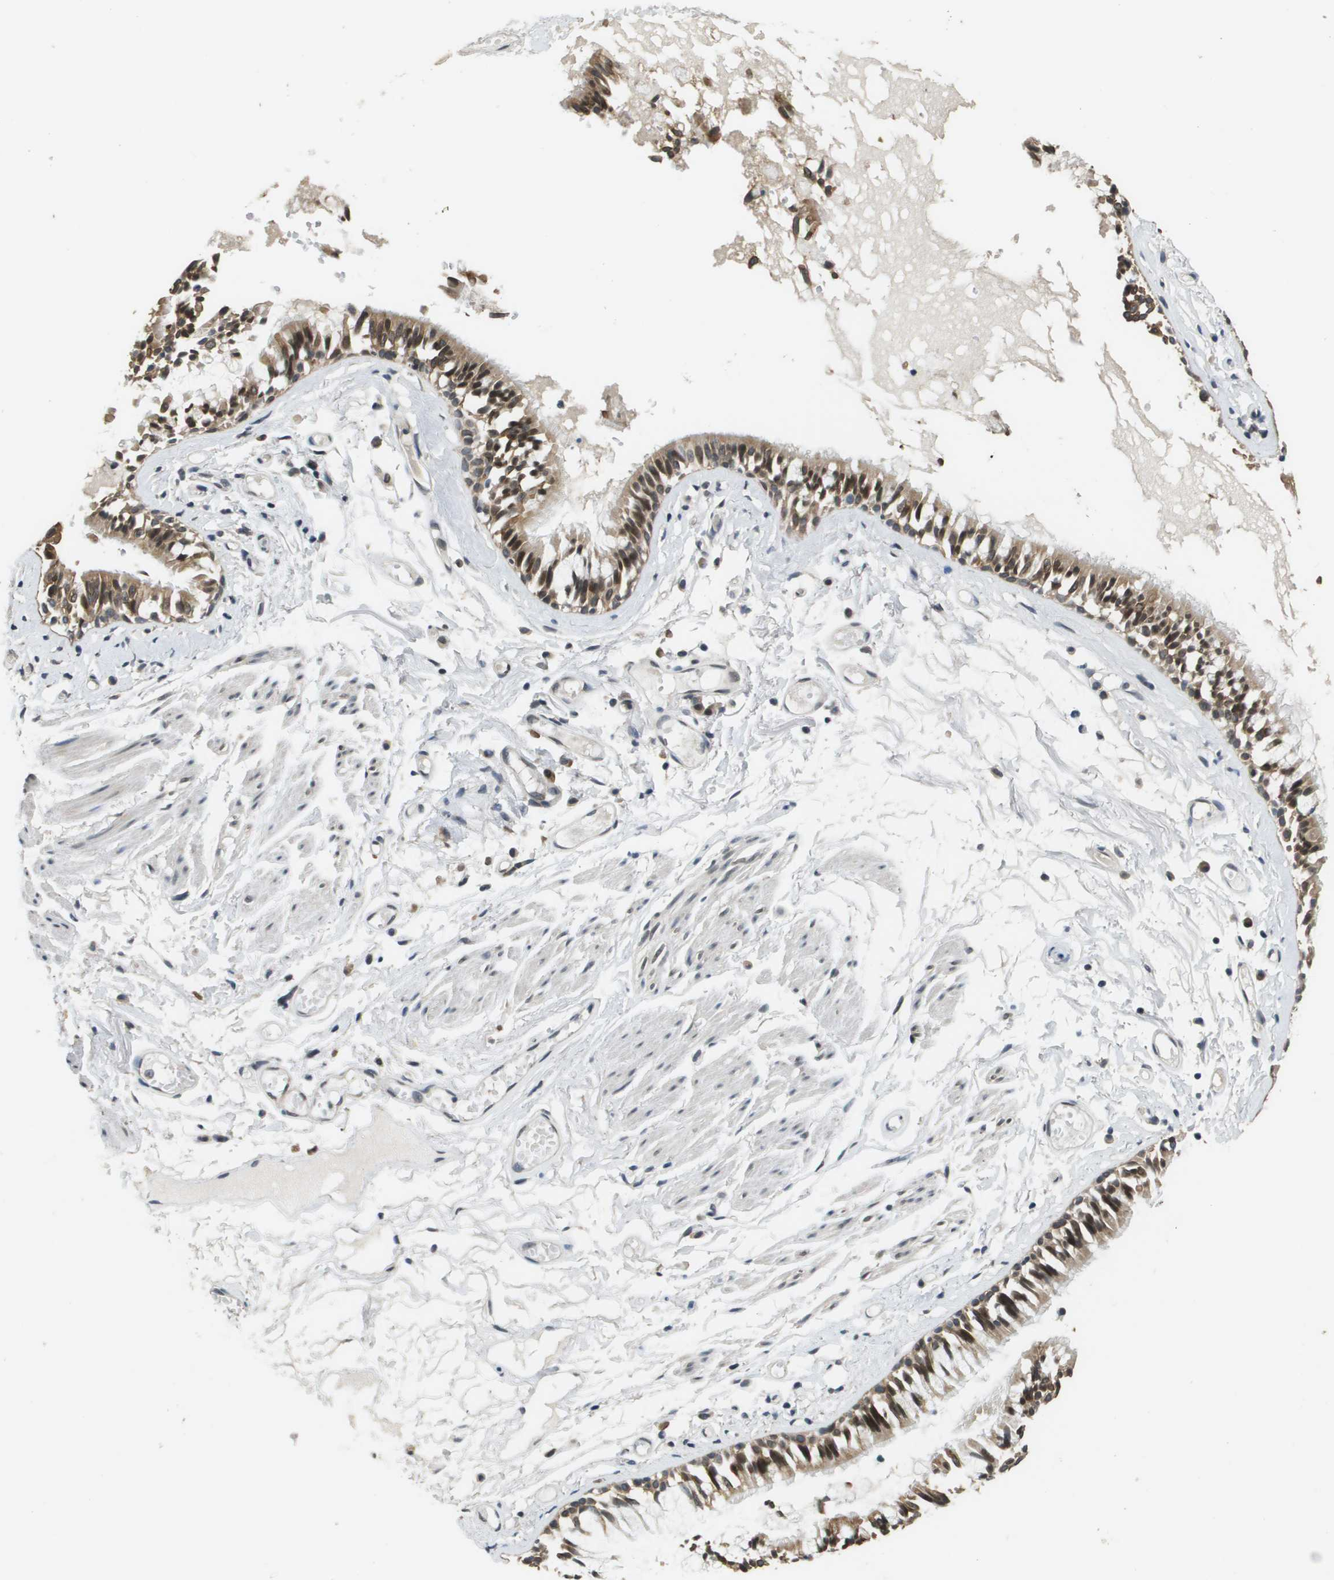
{"staining": {"intensity": "moderate", "quantity": ">75%", "location": "cytoplasmic/membranous,nuclear"}, "tissue": "bronchus", "cell_type": "Respiratory epithelial cells", "image_type": "normal", "snomed": [{"axis": "morphology", "description": "Normal tissue, NOS"}, {"axis": "morphology", "description": "Inflammation, NOS"}, {"axis": "topography", "description": "Cartilage tissue"}, {"axis": "topography", "description": "Lung"}], "caption": "Bronchus stained with IHC shows moderate cytoplasmic/membranous,nuclear positivity in approximately >75% of respiratory epithelial cells. (Stains: DAB (3,3'-diaminobenzidine) in brown, nuclei in blue, Microscopy: brightfield microscopy at high magnification).", "gene": "FANCC", "patient": {"sex": "male", "age": 71}}